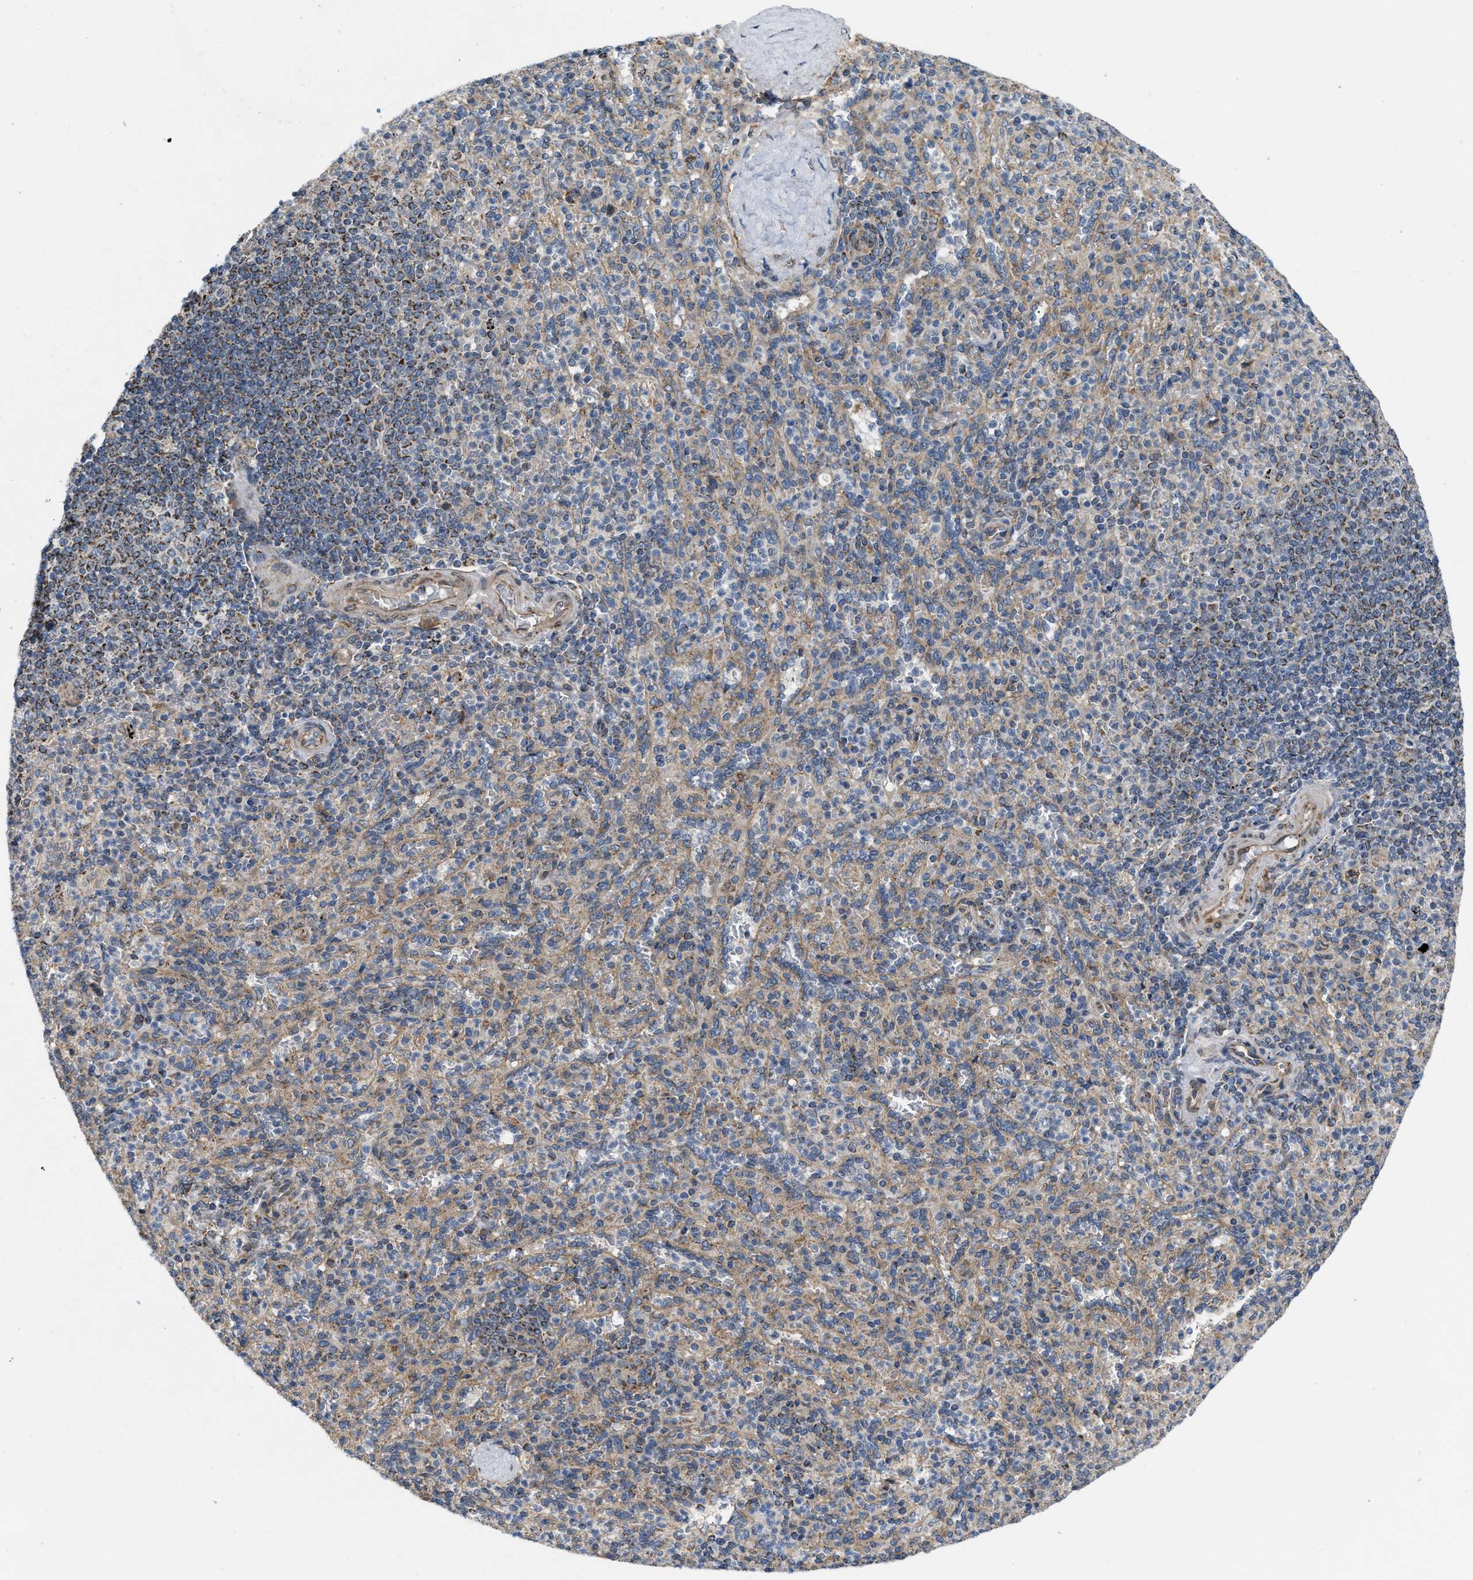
{"staining": {"intensity": "weak", "quantity": "25%-75%", "location": "cytoplasmic/membranous"}, "tissue": "spleen", "cell_type": "Cells in red pulp", "image_type": "normal", "snomed": [{"axis": "morphology", "description": "Normal tissue, NOS"}, {"axis": "topography", "description": "Spleen"}], "caption": "Immunohistochemistry (IHC) (DAB (3,3'-diaminobenzidine)) staining of normal spleen displays weak cytoplasmic/membranous protein positivity in approximately 25%-75% of cells in red pulp. The staining was performed using DAB (3,3'-diaminobenzidine) to visualize the protein expression in brown, while the nuclei were stained in blue with hematoxylin (Magnification: 20x).", "gene": "EOGT", "patient": {"sex": "male", "age": 36}}